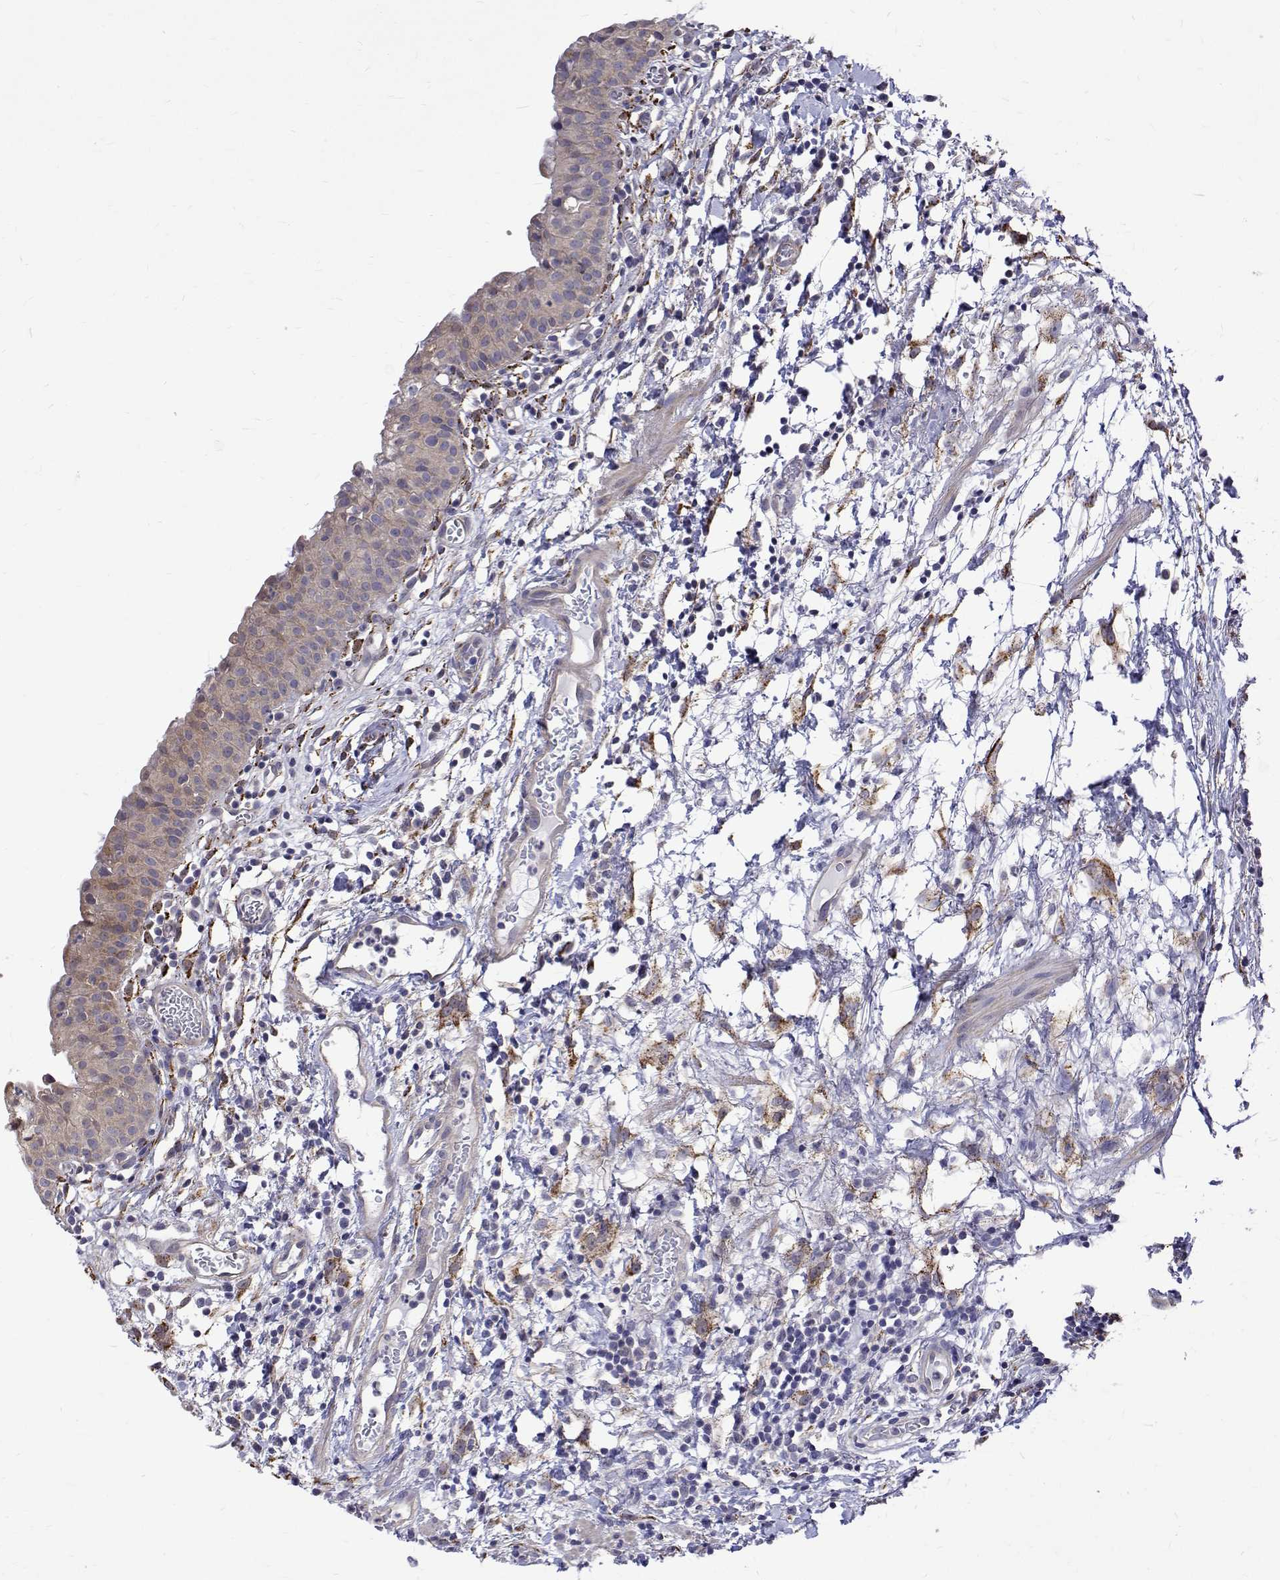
{"staining": {"intensity": "negative", "quantity": "none", "location": "none"}, "tissue": "urinary bladder", "cell_type": "Urothelial cells", "image_type": "normal", "snomed": [{"axis": "morphology", "description": "Normal tissue, NOS"}, {"axis": "morphology", "description": "Inflammation, NOS"}, {"axis": "topography", "description": "Urinary bladder"}], "caption": "Human urinary bladder stained for a protein using IHC exhibits no expression in urothelial cells.", "gene": "PADI1", "patient": {"sex": "male", "age": 57}}